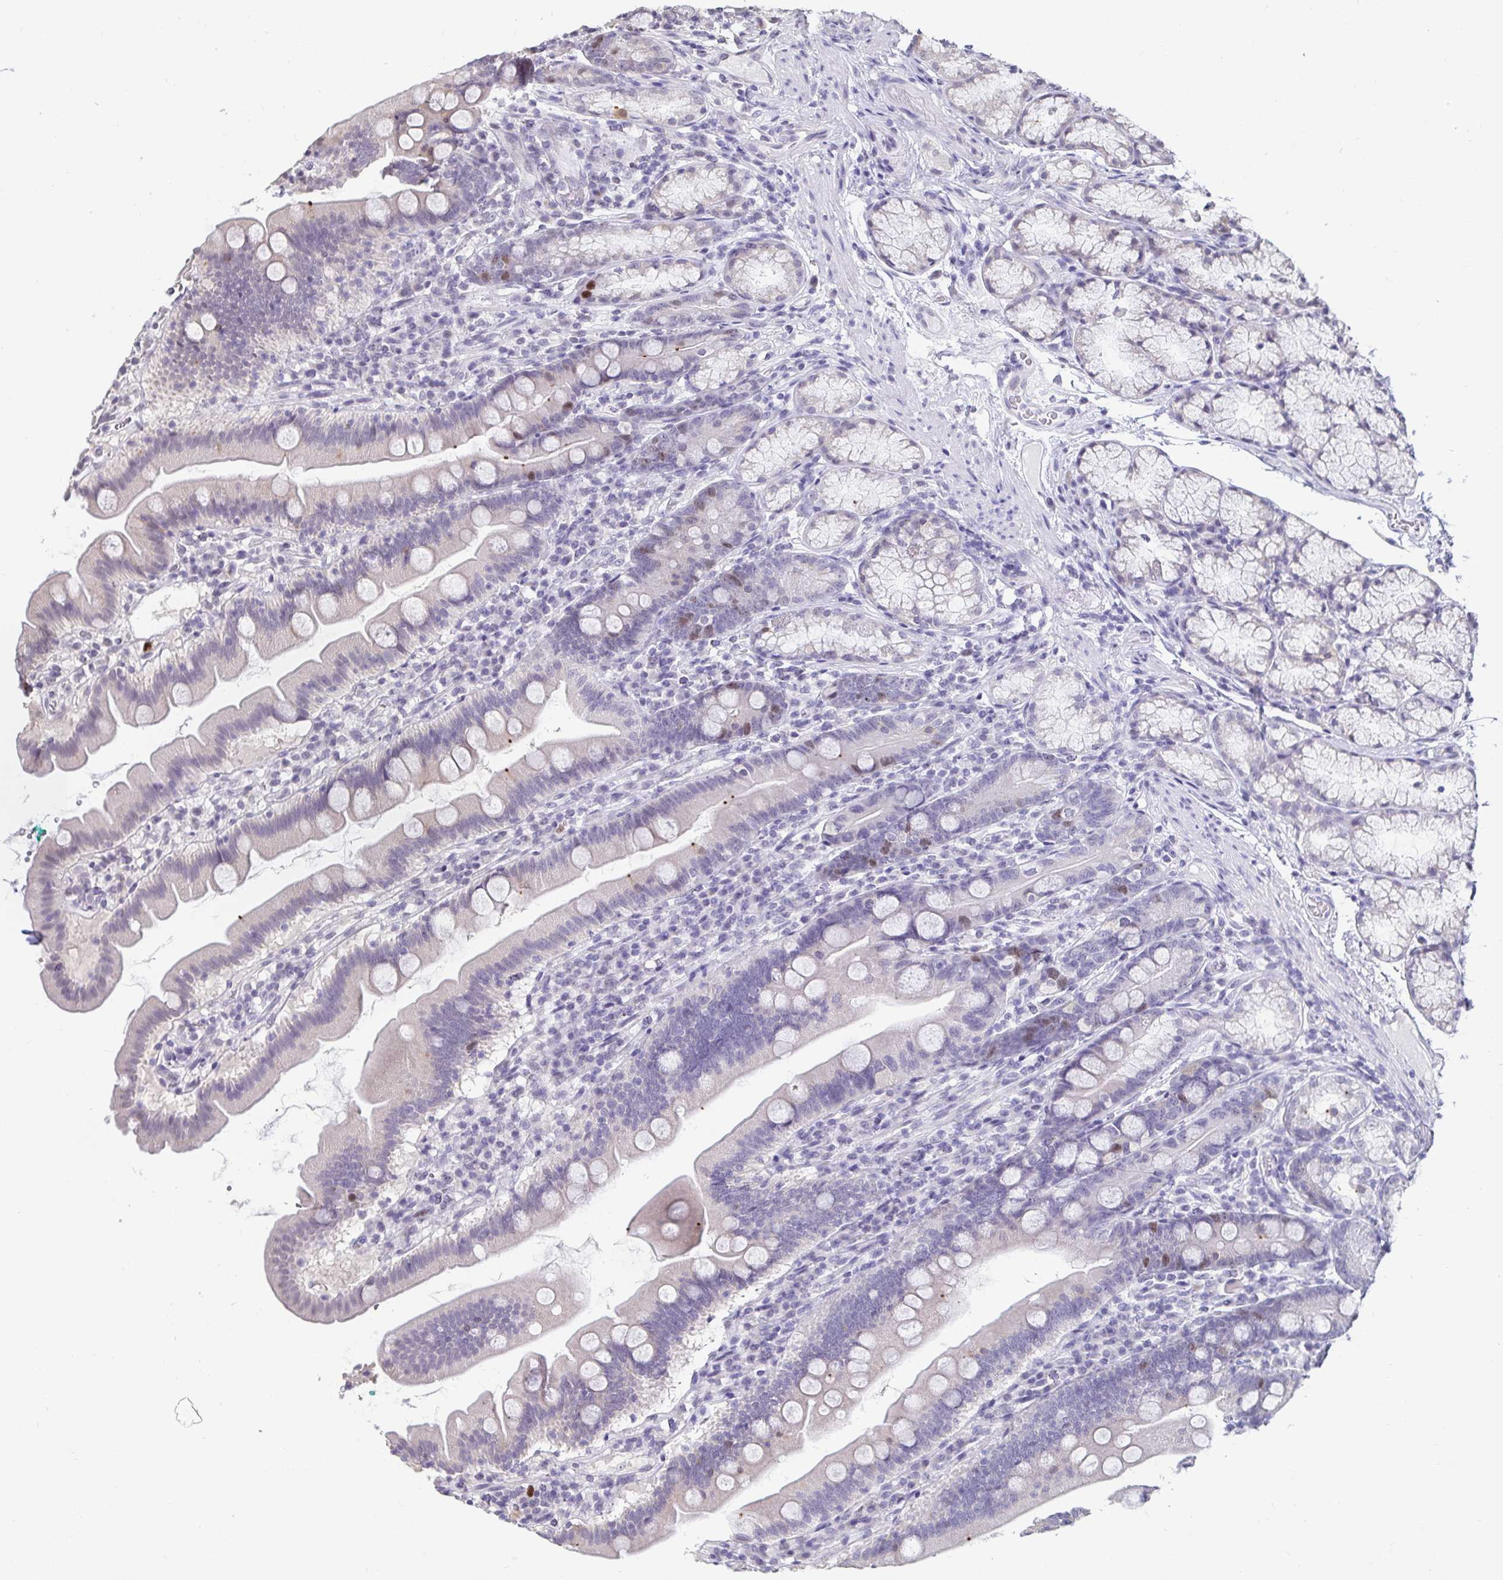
{"staining": {"intensity": "moderate", "quantity": "<25%", "location": "nuclear"}, "tissue": "duodenum", "cell_type": "Glandular cells", "image_type": "normal", "snomed": [{"axis": "morphology", "description": "Normal tissue, NOS"}, {"axis": "topography", "description": "Duodenum"}], "caption": "Approximately <25% of glandular cells in unremarkable duodenum show moderate nuclear protein staining as visualized by brown immunohistochemical staining.", "gene": "ANLN", "patient": {"sex": "female", "age": 67}}